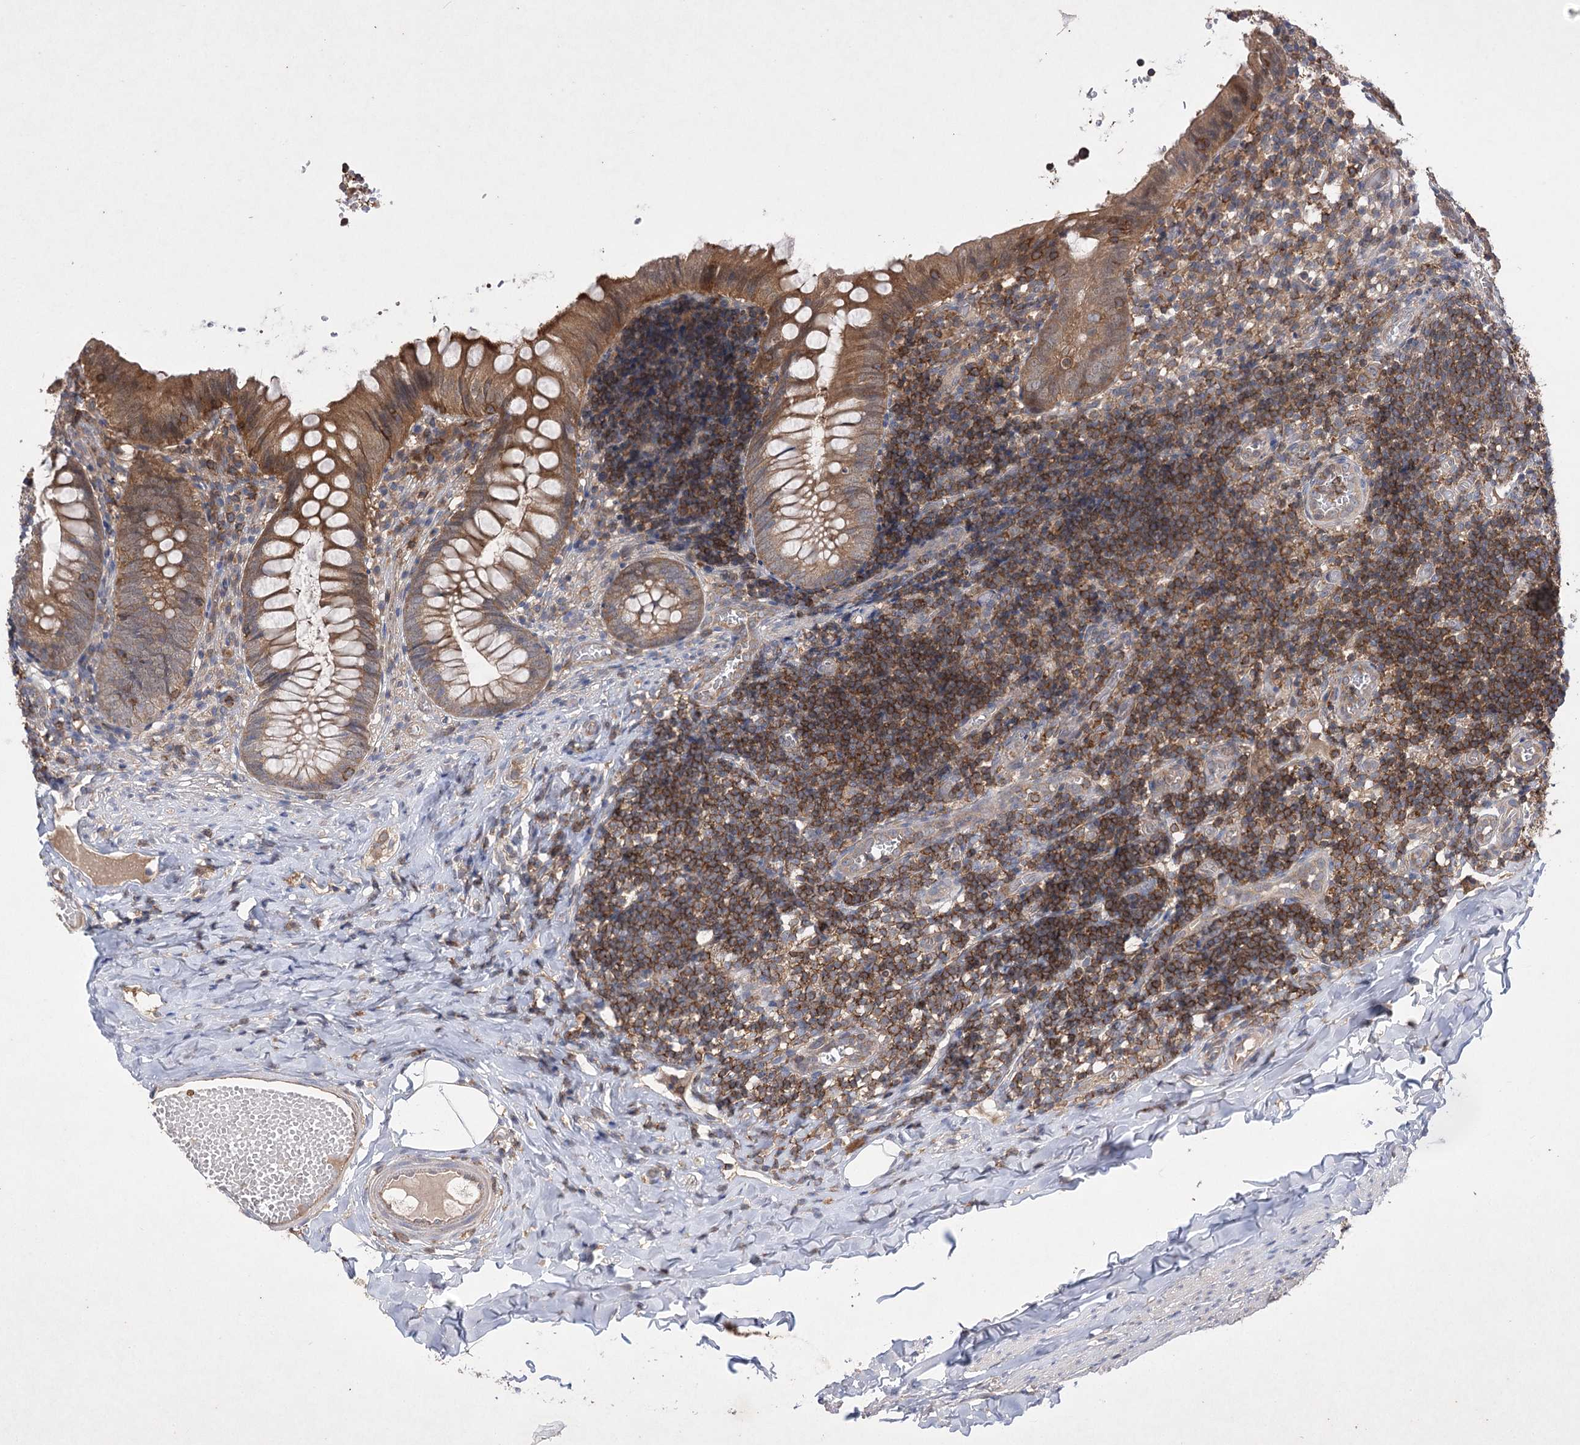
{"staining": {"intensity": "moderate", "quantity": ">75%", "location": "cytoplasmic/membranous"}, "tissue": "appendix", "cell_type": "Glandular cells", "image_type": "normal", "snomed": [{"axis": "morphology", "description": "Normal tissue, NOS"}, {"axis": "topography", "description": "Appendix"}], "caption": "Immunohistochemistry (IHC) image of benign human appendix stained for a protein (brown), which exhibits medium levels of moderate cytoplasmic/membranous staining in about >75% of glandular cells.", "gene": "BCR", "patient": {"sex": "male", "age": 8}}